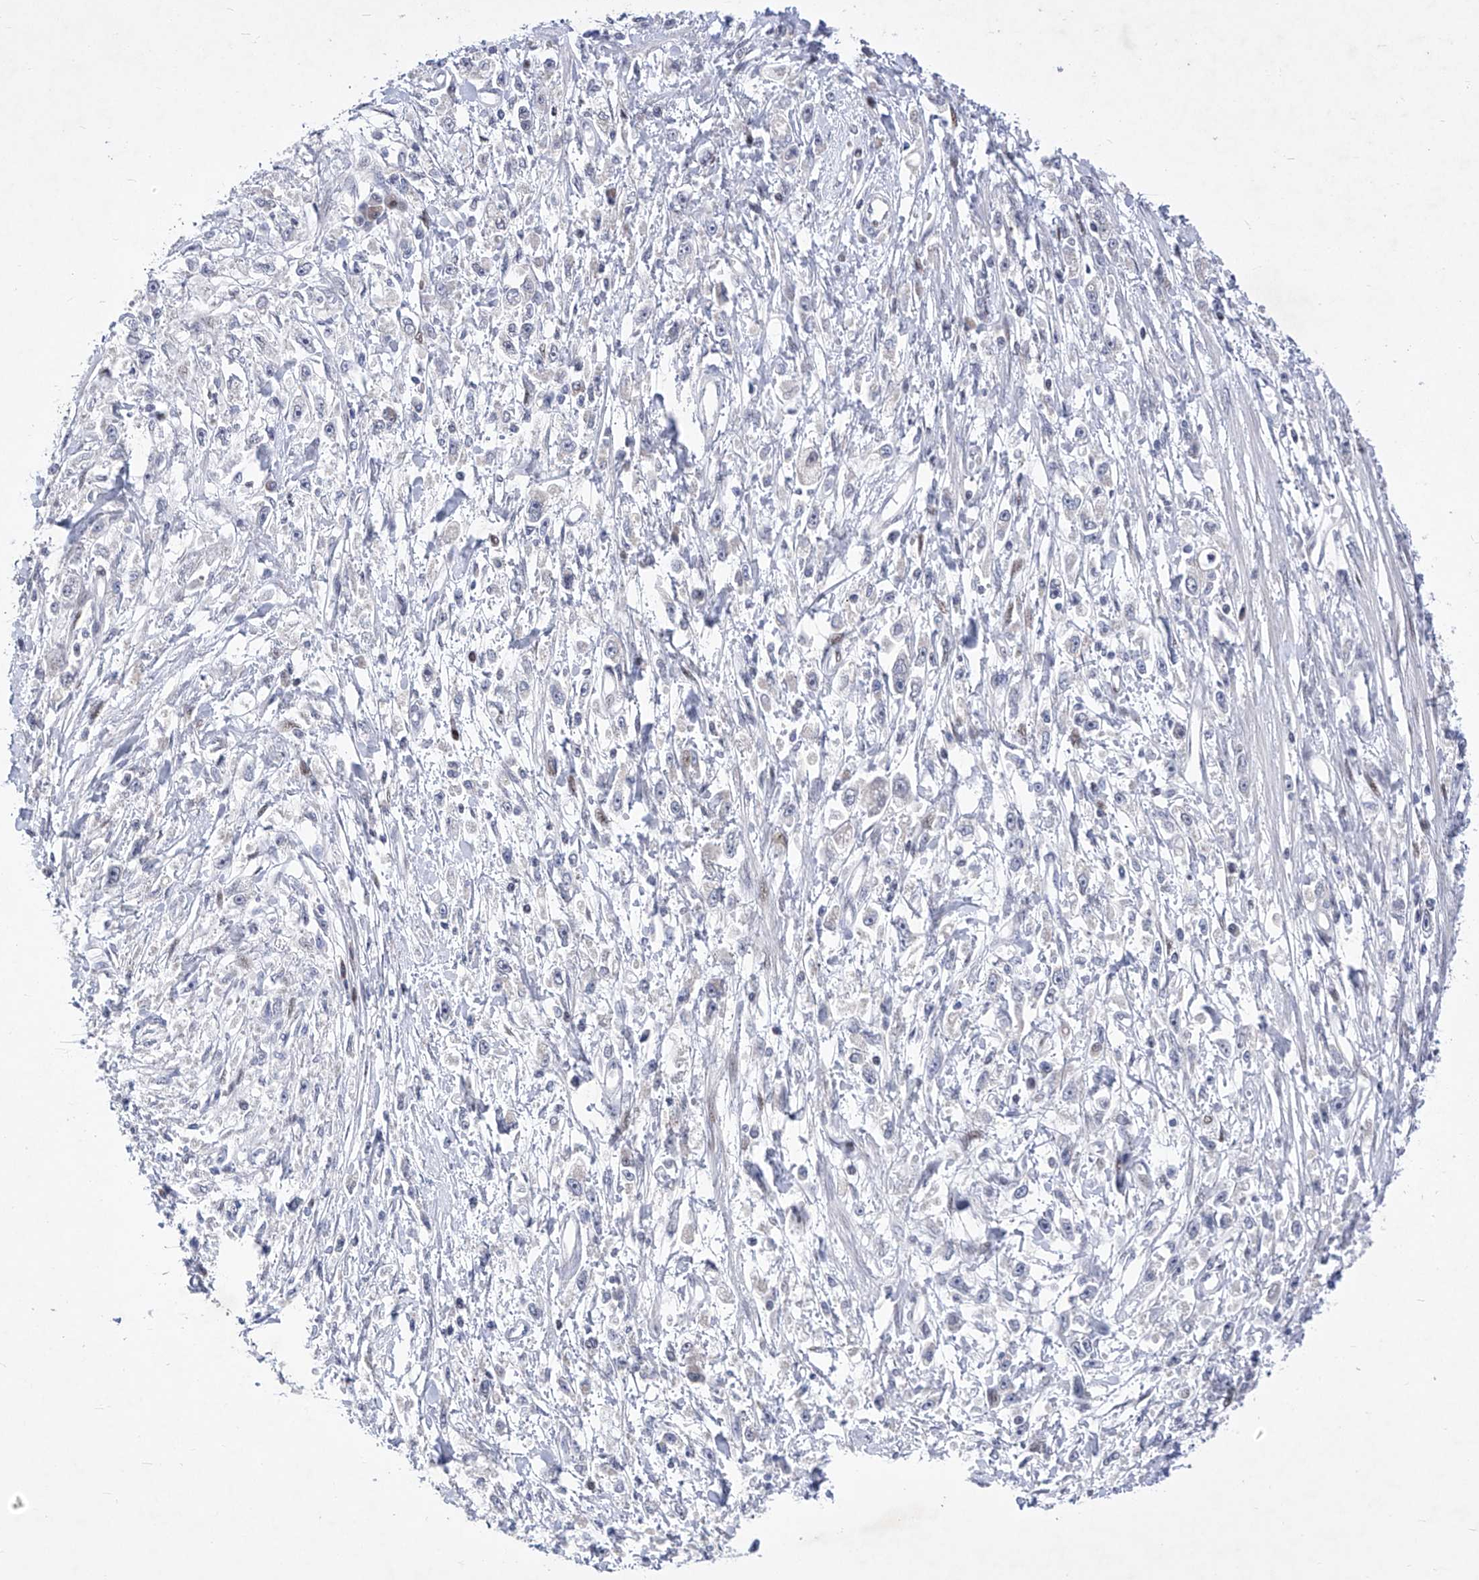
{"staining": {"intensity": "negative", "quantity": "none", "location": "none"}, "tissue": "stomach cancer", "cell_type": "Tumor cells", "image_type": "cancer", "snomed": [{"axis": "morphology", "description": "Adenocarcinoma, NOS"}, {"axis": "topography", "description": "Stomach"}], "caption": "There is no significant staining in tumor cells of stomach cancer (adenocarcinoma).", "gene": "NUFIP1", "patient": {"sex": "female", "age": 59}}